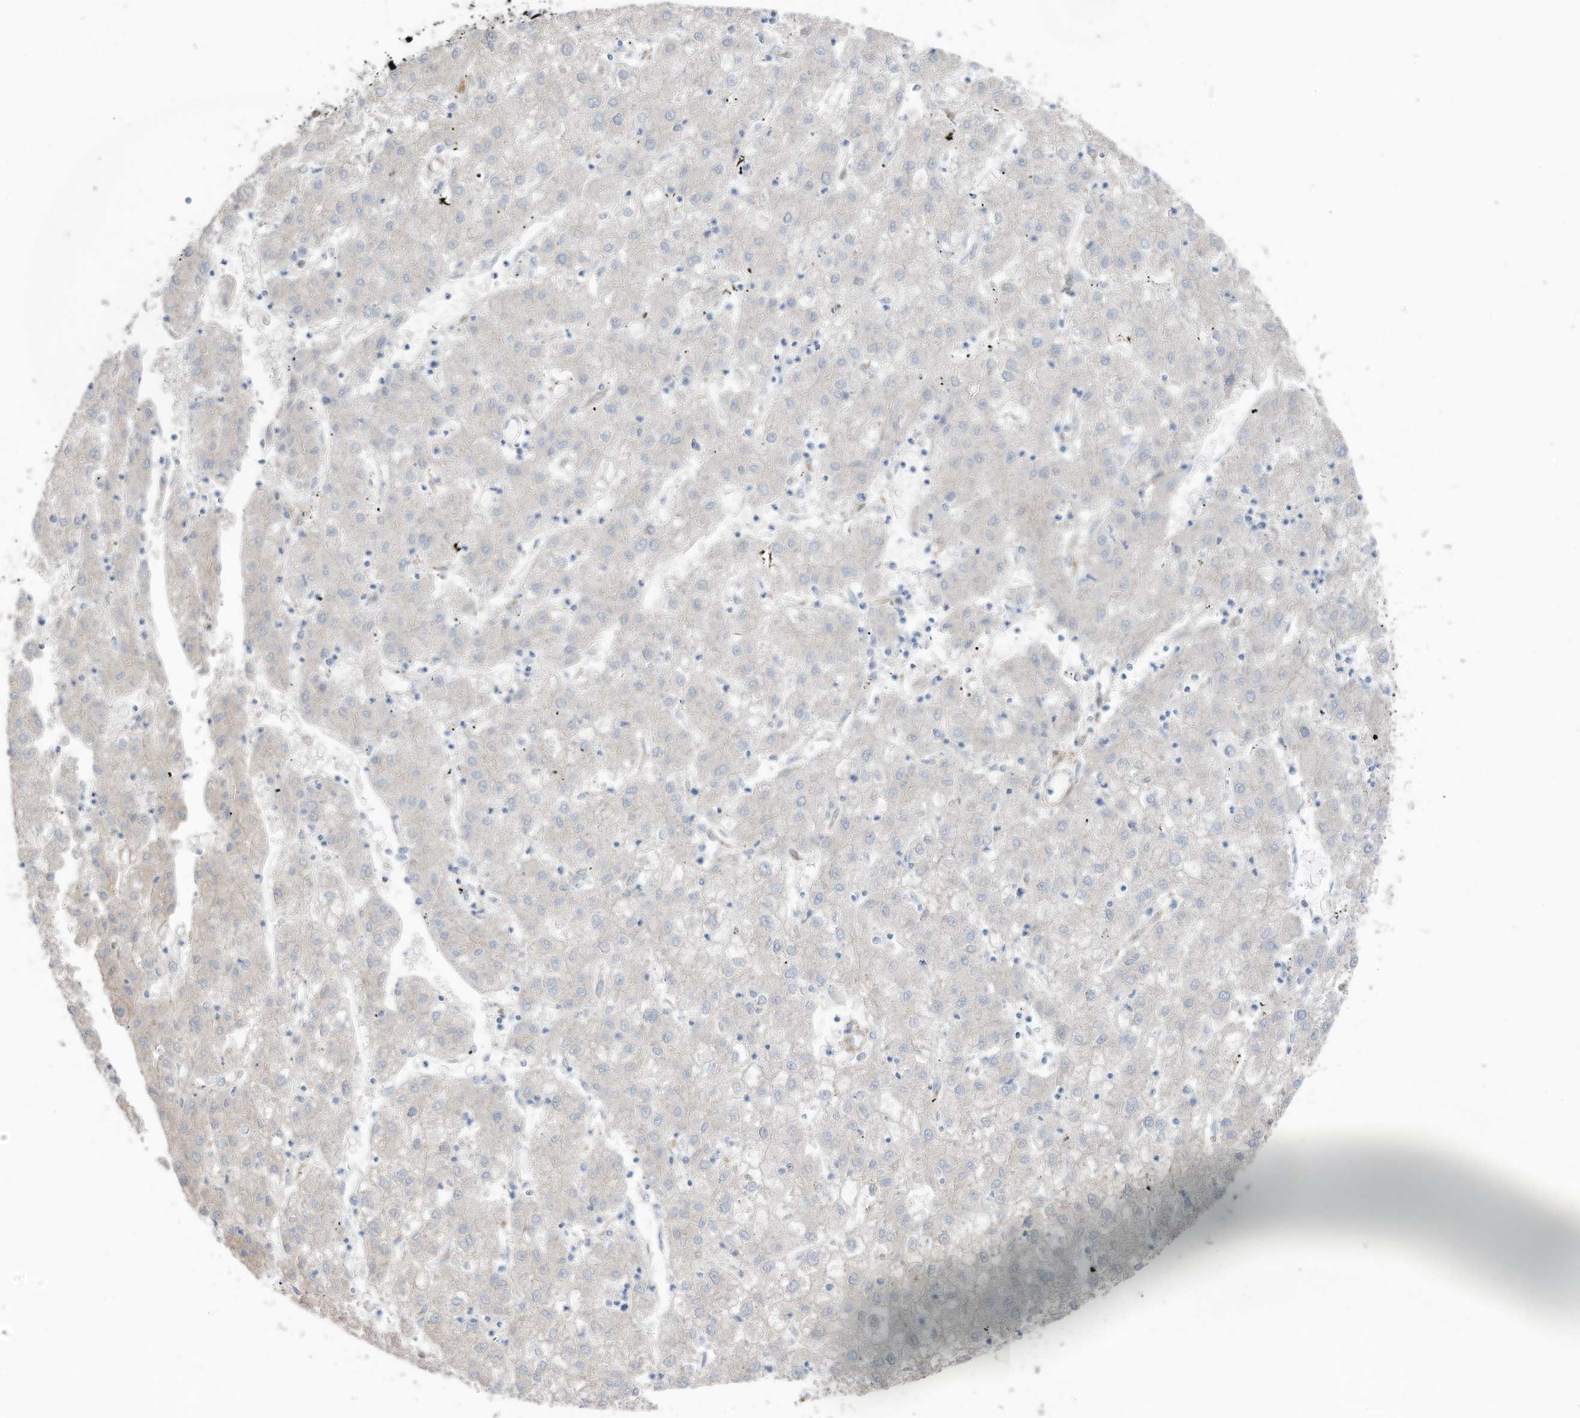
{"staining": {"intensity": "negative", "quantity": "none", "location": "none"}, "tissue": "liver cancer", "cell_type": "Tumor cells", "image_type": "cancer", "snomed": [{"axis": "morphology", "description": "Carcinoma, Hepatocellular, NOS"}, {"axis": "topography", "description": "Liver"}], "caption": "High magnification brightfield microscopy of liver hepatocellular carcinoma stained with DAB (3,3'-diaminobenzidine) (brown) and counterstained with hematoxylin (blue): tumor cells show no significant staining.", "gene": "SLC17A7", "patient": {"sex": "male", "age": 72}}